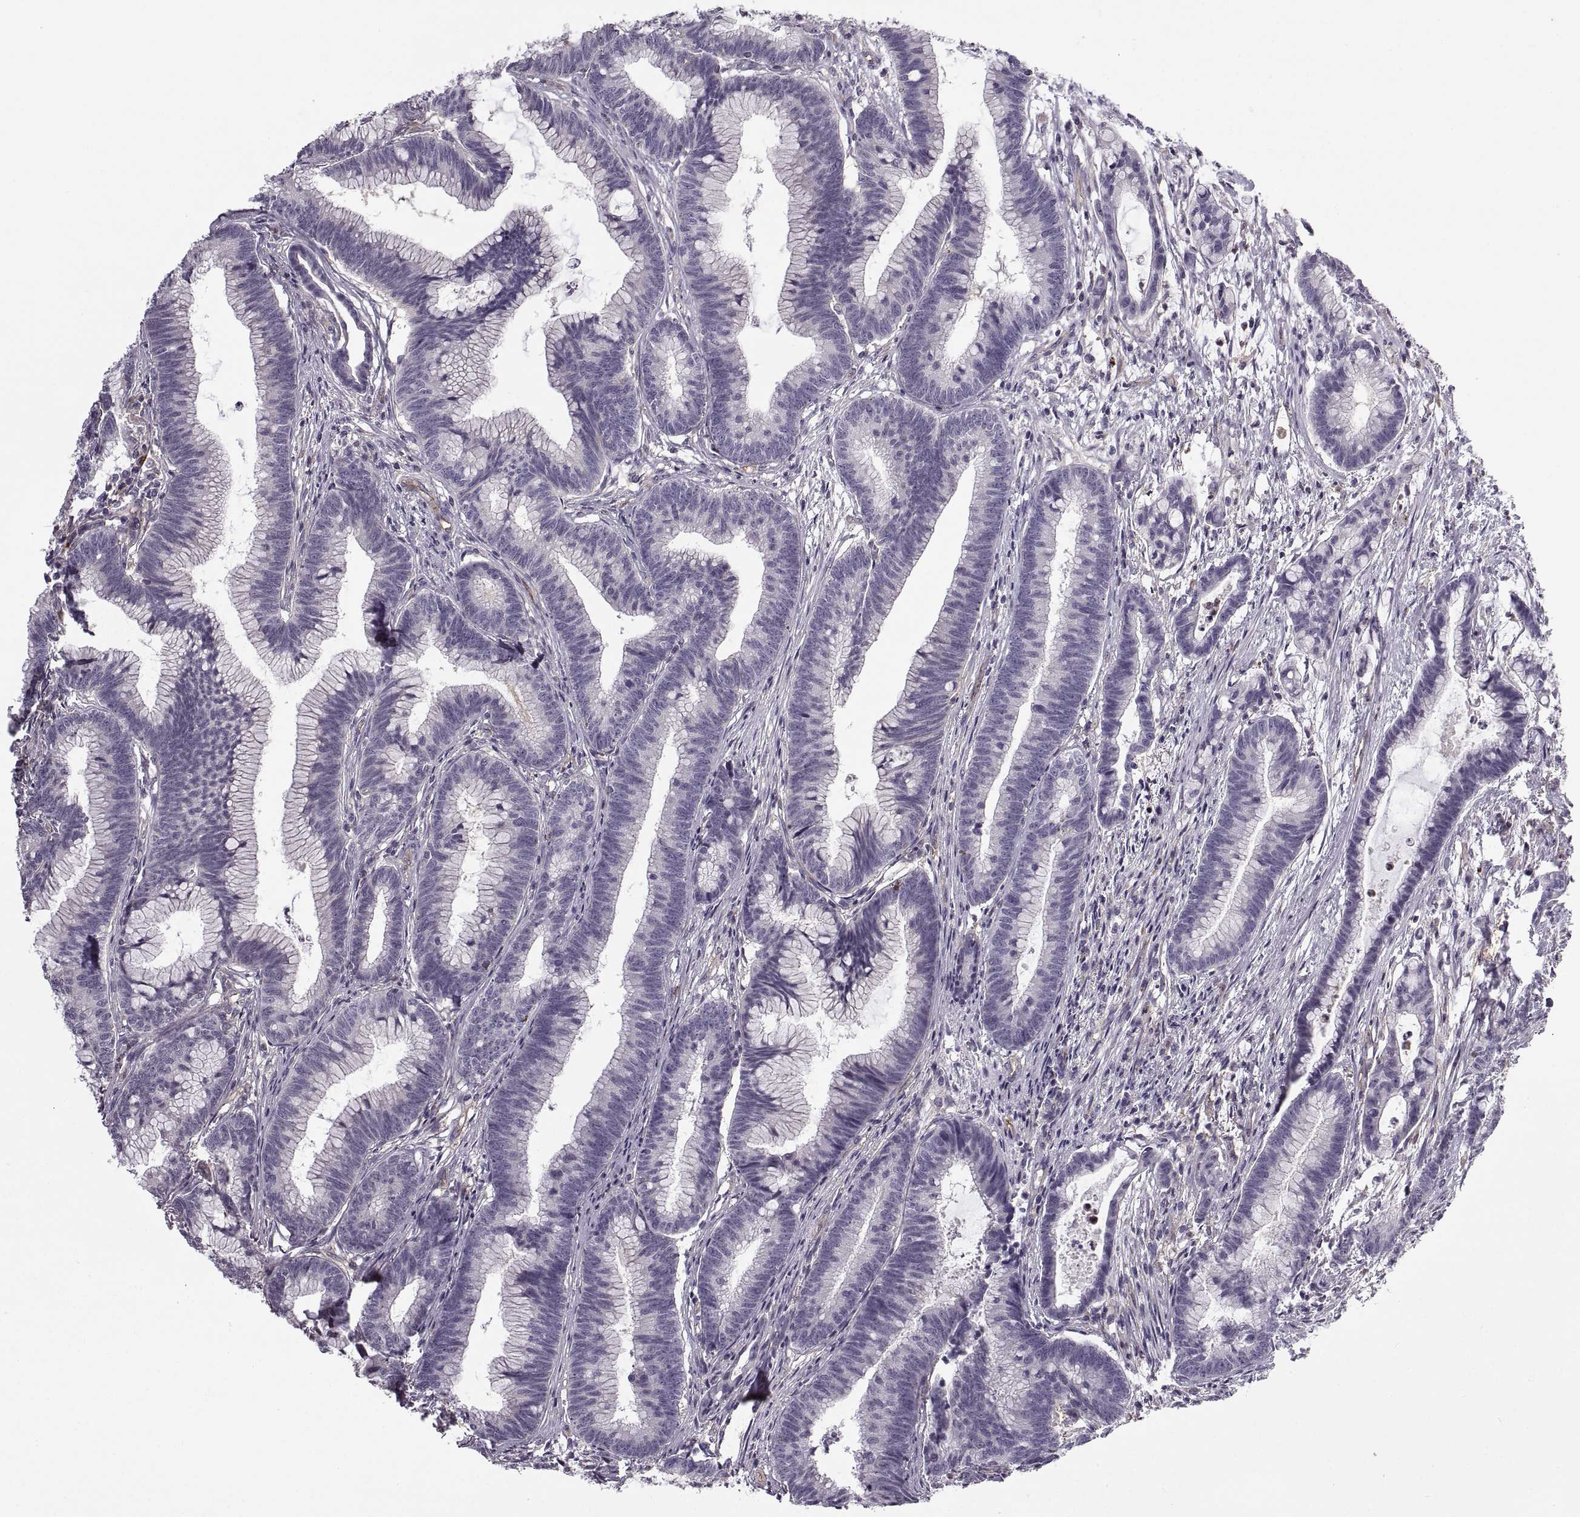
{"staining": {"intensity": "negative", "quantity": "none", "location": "none"}, "tissue": "colorectal cancer", "cell_type": "Tumor cells", "image_type": "cancer", "snomed": [{"axis": "morphology", "description": "Adenocarcinoma, NOS"}, {"axis": "topography", "description": "Colon"}], "caption": "Tumor cells are negative for protein expression in human adenocarcinoma (colorectal). Nuclei are stained in blue.", "gene": "RALB", "patient": {"sex": "female", "age": 78}}